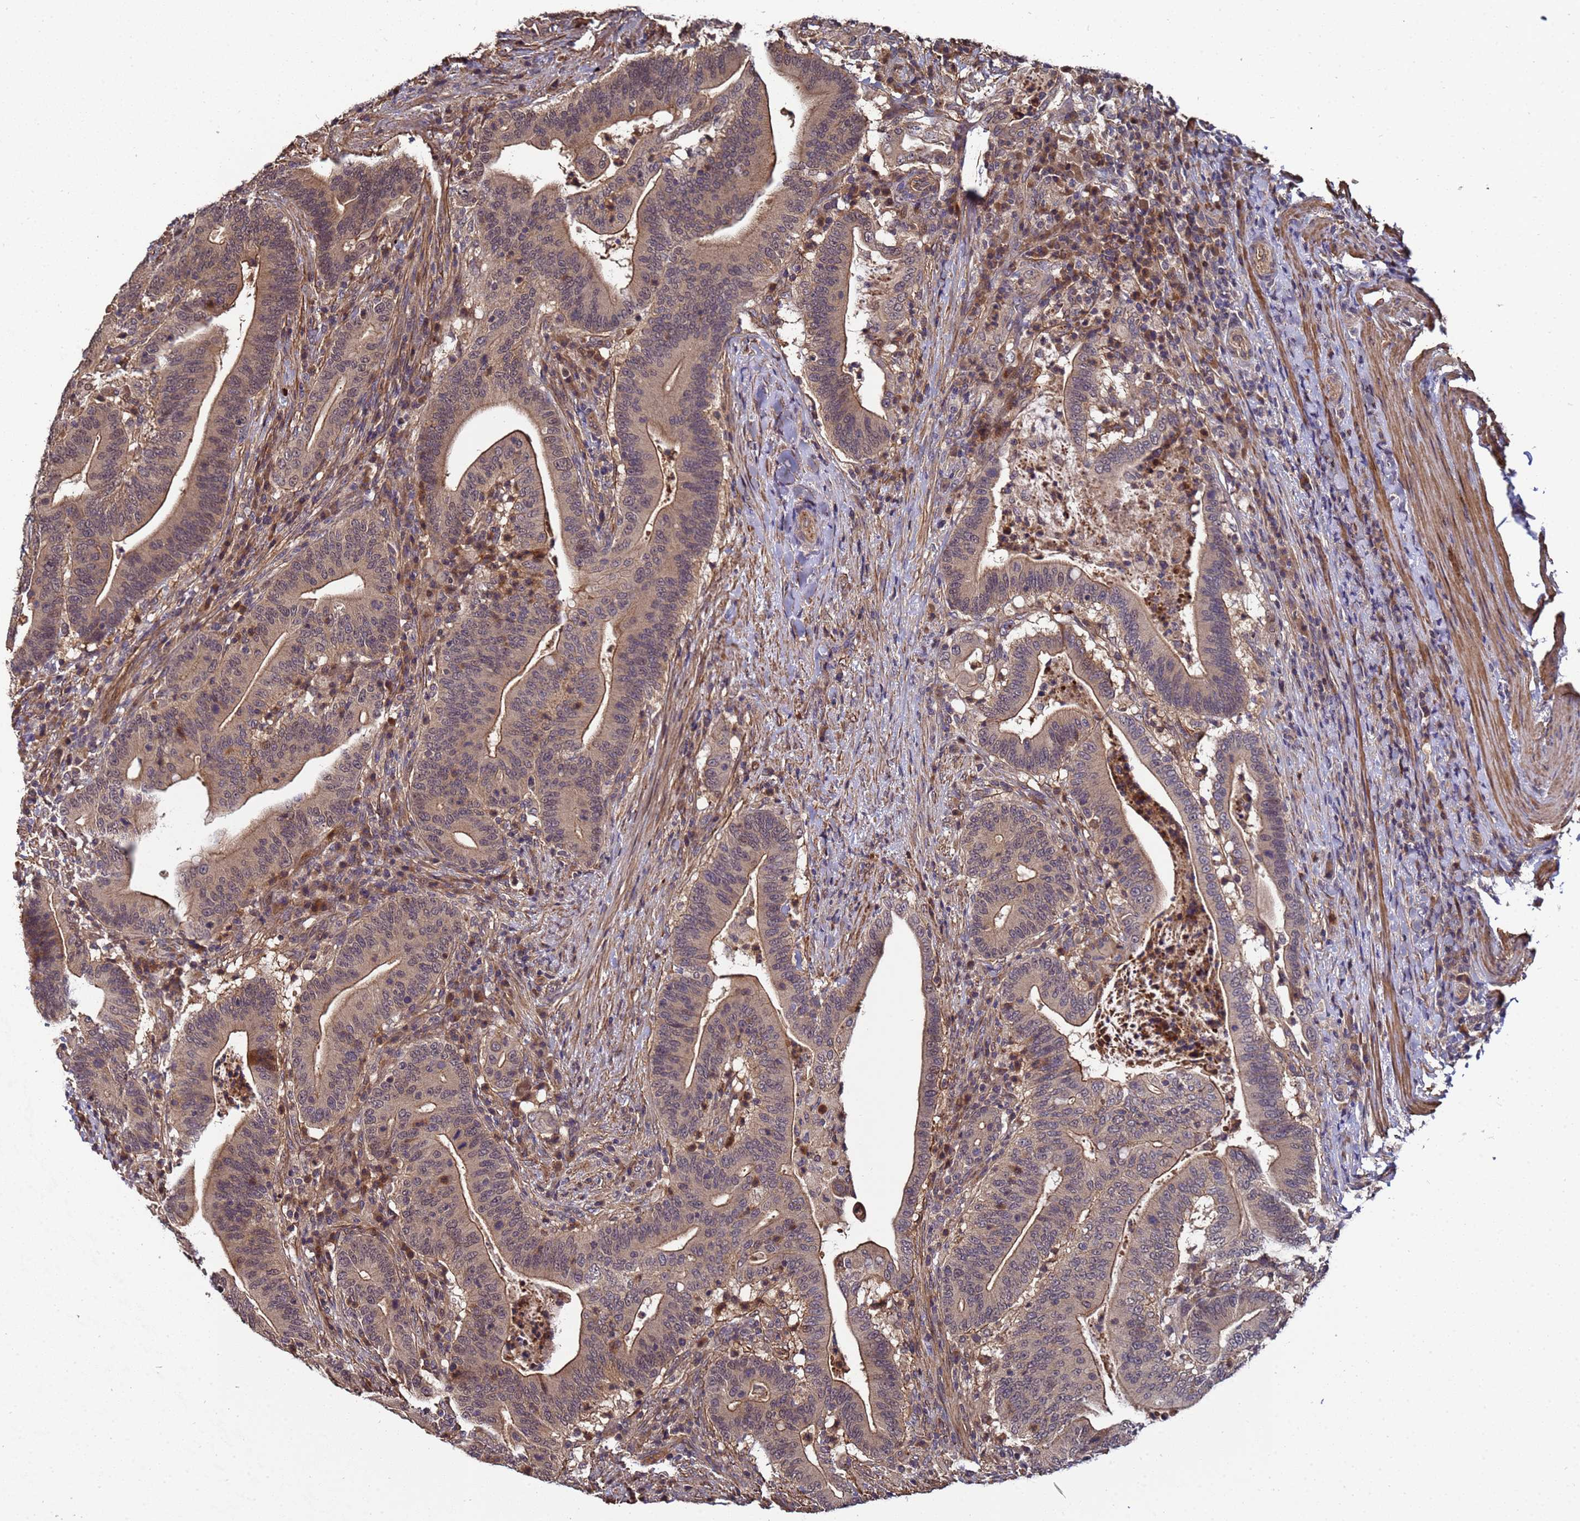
{"staining": {"intensity": "moderate", "quantity": ">75%", "location": "cytoplasmic/membranous,nuclear"}, "tissue": "colorectal cancer", "cell_type": "Tumor cells", "image_type": "cancer", "snomed": [{"axis": "morphology", "description": "Adenocarcinoma, NOS"}, {"axis": "topography", "description": "Colon"}], "caption": "Tumor cells demonstrate moderate cytoplasmic/membranous and nuclear positivity in approximately >75% of cells in colorectal cancer.", "gene": "GSTCD", "patient": {"sex": "female", "age": 66}}